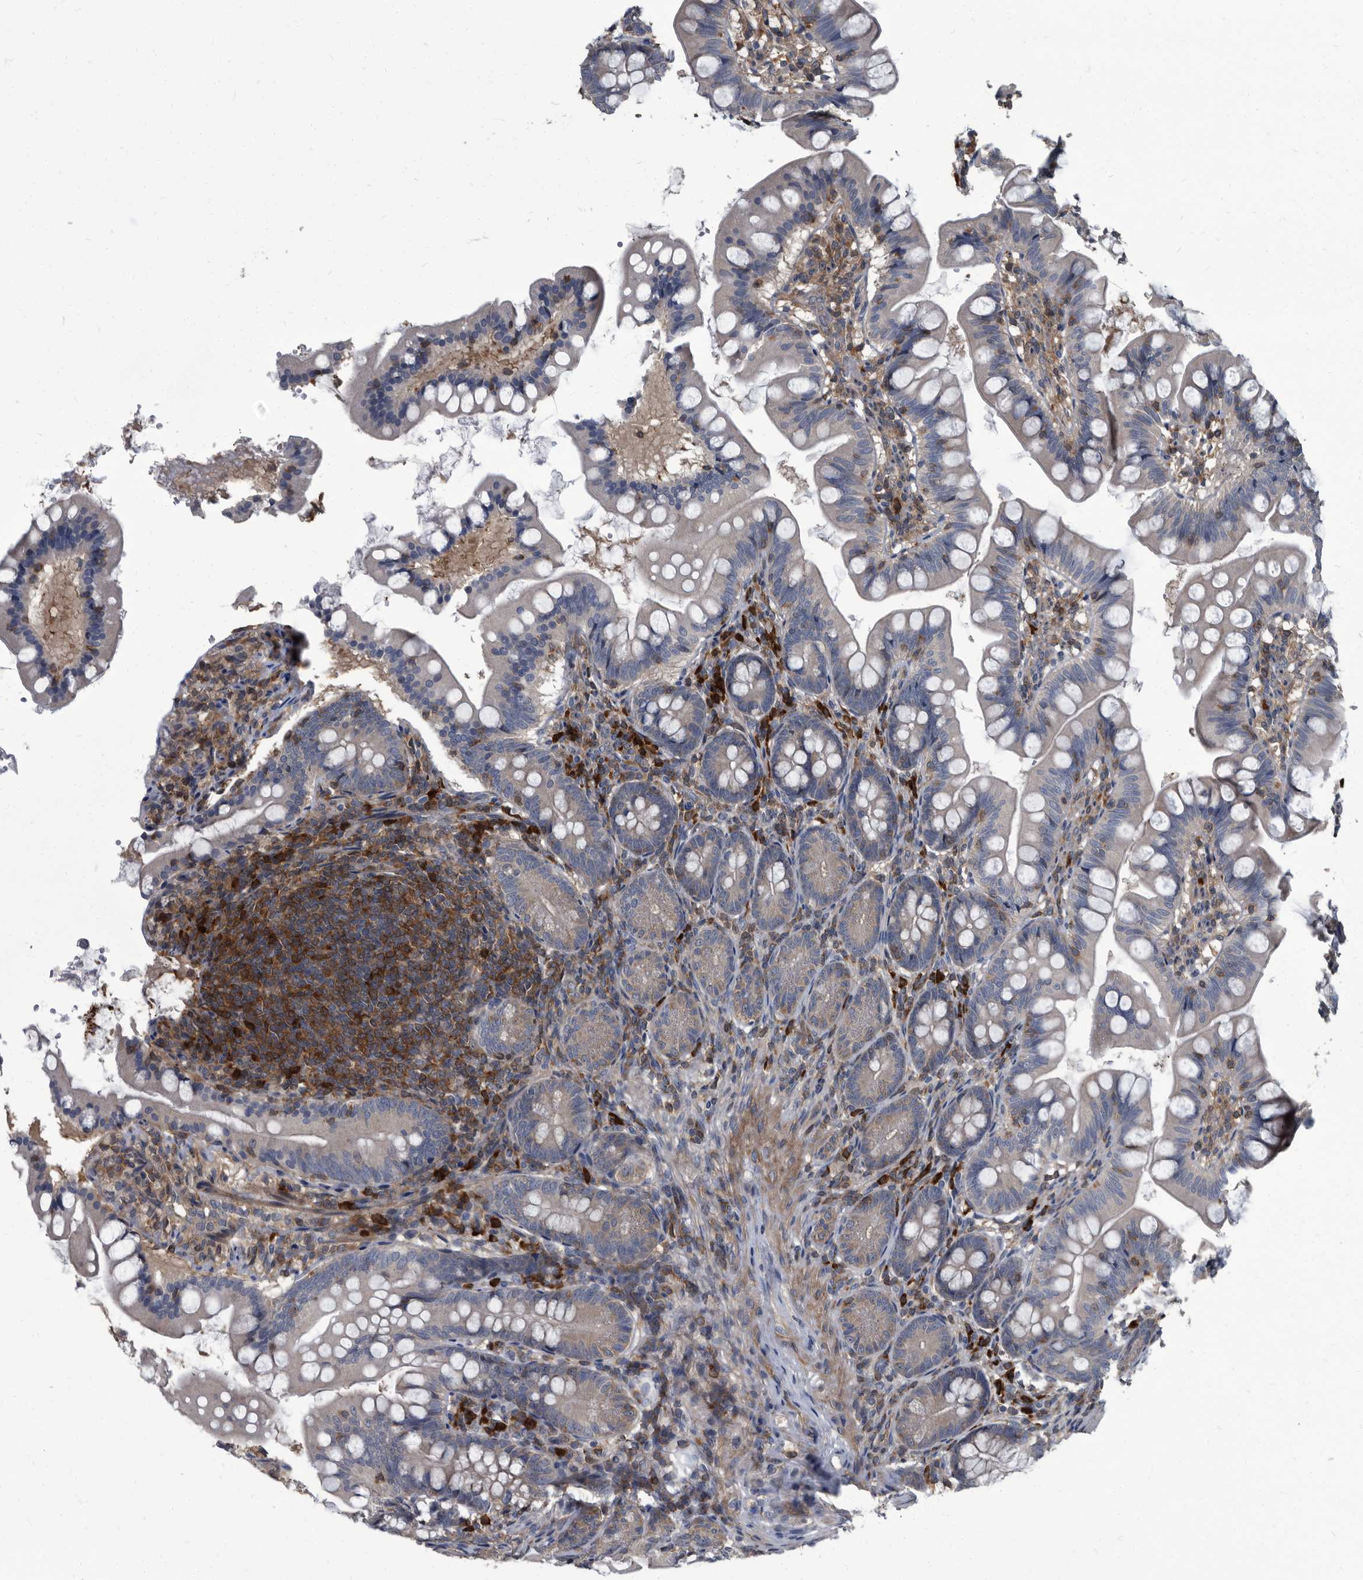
{"staining": {"intensity": "negative", "quantity": "none", "location": "none"}, "tissue": "small intestine", "cell_type": "Glandular cells", "image_type": "normal", "snomed": [{"axis": "morphology", "description": "Normal tissue, NOS"}, {"axis": "topography", "description": "Small intestine"}], "caption": "An immunohistochemistry histopathology image of unremarkable small intestine is shown. There is no staining in glandular cells of small intestine.", "gene": "CDV3", "patient": {"sex": "male", "age": 7}}